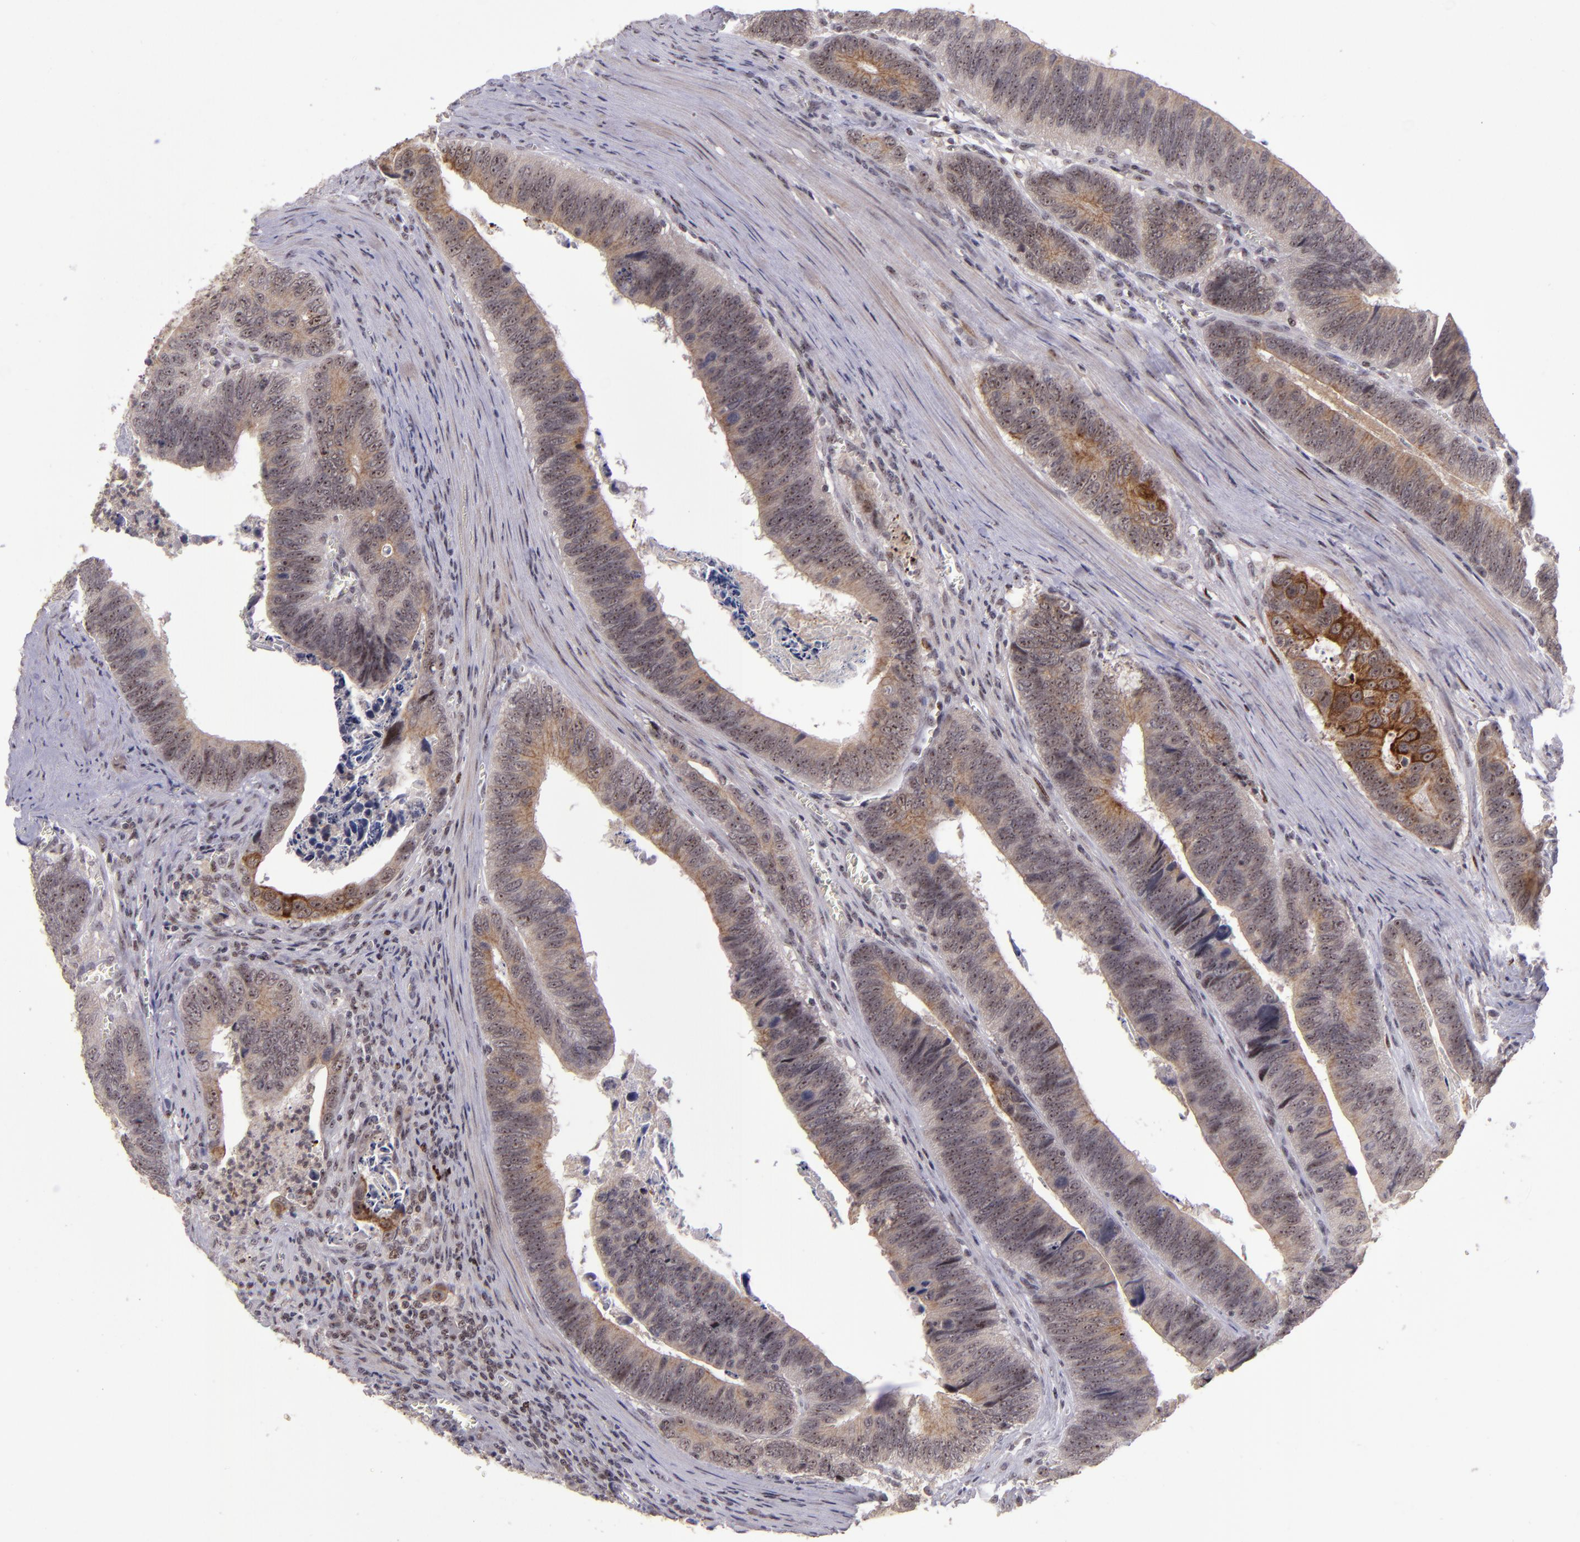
{"staining": {"intensity": "weak", "quantity": ">75%", "location": "cytoplasmic/membranous"}, "tissue": "colorectal cancer", "cell_type": "Tumor cells", "image_type": "cancer", "snomed": [{"axis": "morphology", "description": "Adenocarcinoma, NOS"}, {"axis": "topography", "description": "Colon"}], "caption": "Protein staining of adenocarcinoma (colorectal) tissue shows weak cytoplasmic/membranous positivity in about >75% of tumor cells. The staining was performed using DAB (3,3'-diaminobenzidine) to visualize the protein expression in brown, while the nuclei were stained in blue with hematoxylin (Magnification: 20x).", "gene": "PCNX4", "patient": {"sex": "male", "age": 72}}